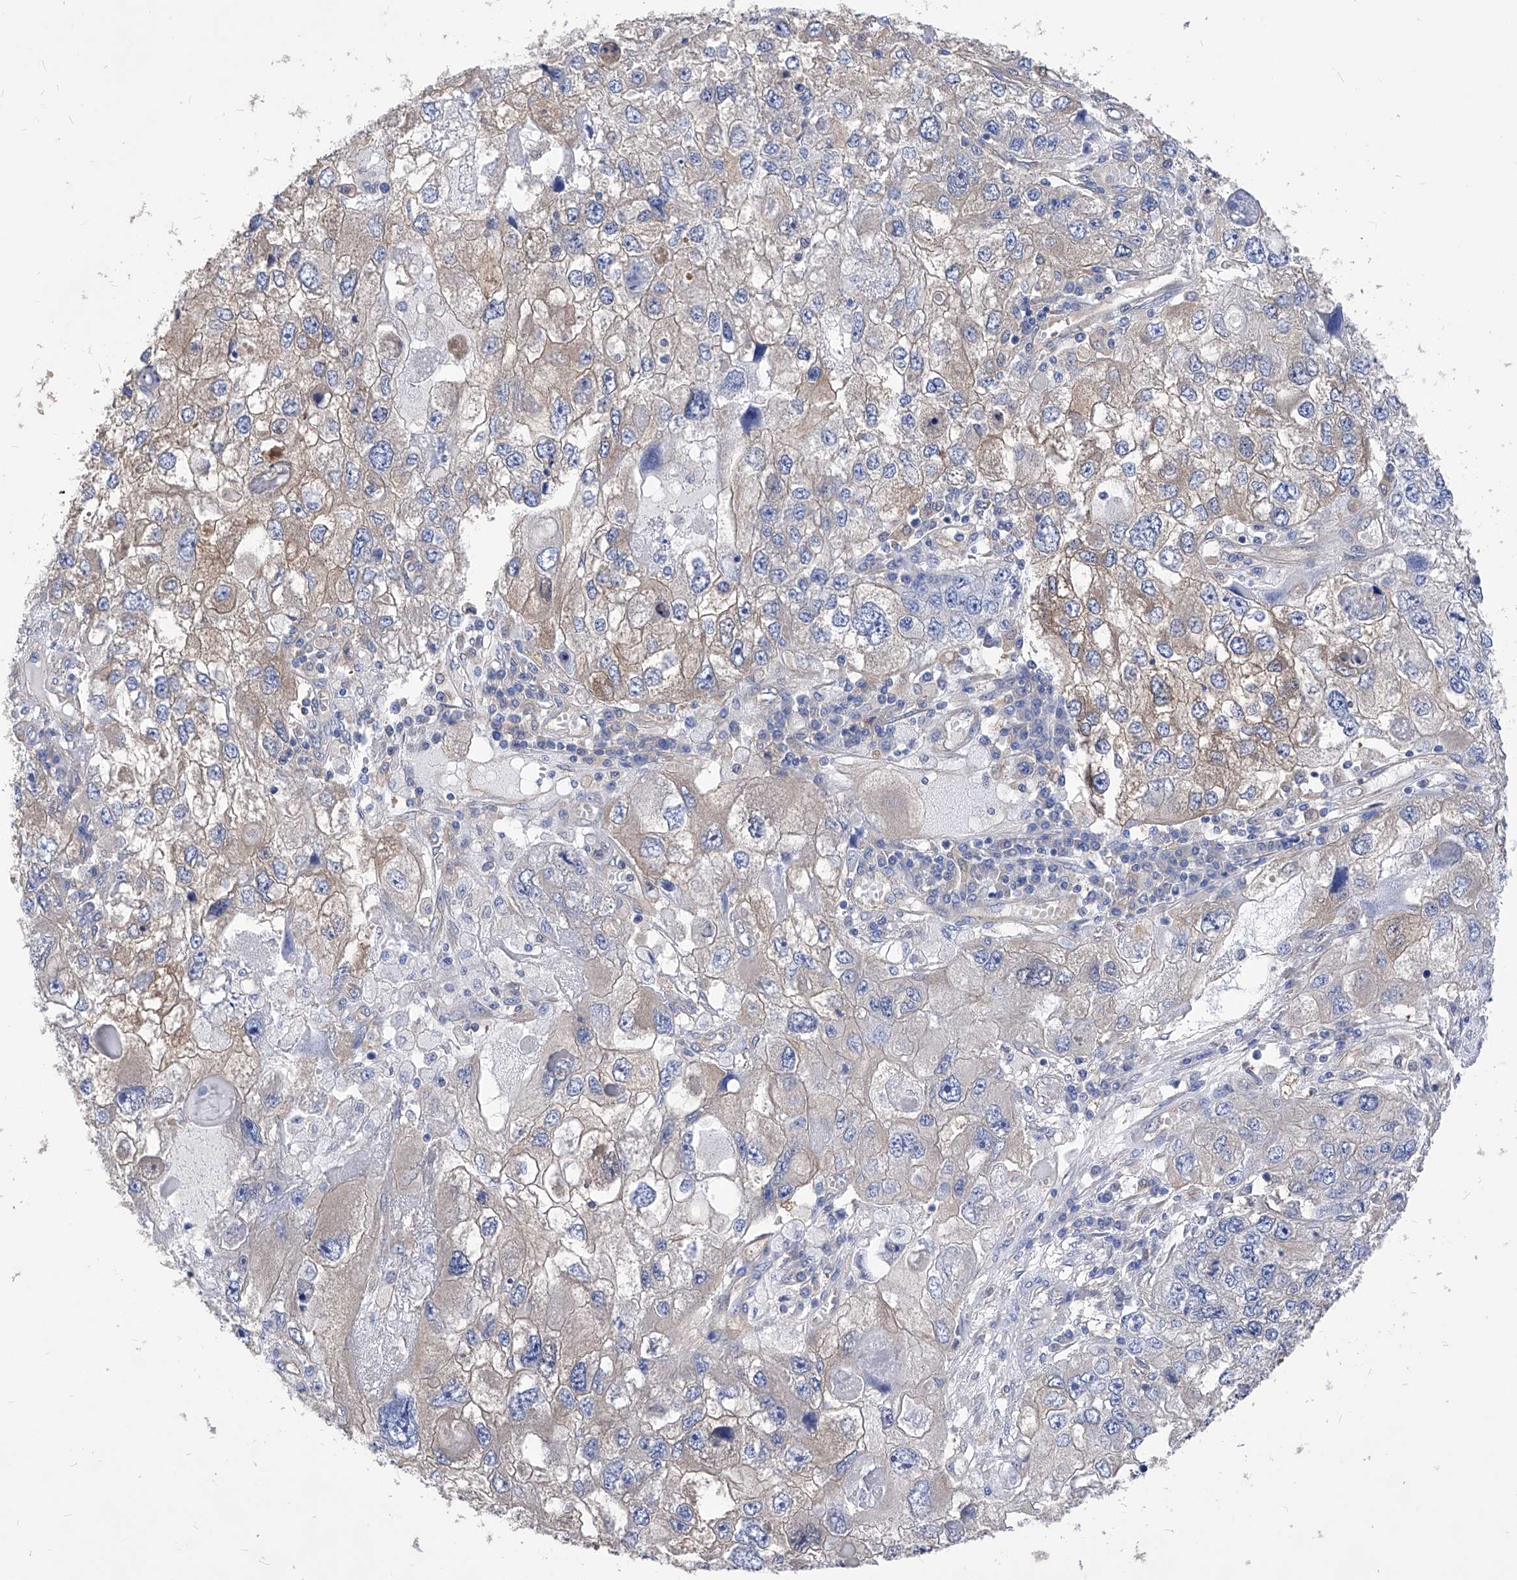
{"staining": {"intensity": "weak", "quantity": "25%-75%", "location": "cytoplasmic/membranous"}, "tissue": "endometrial cancer", "cell_type": "Tumor cells", "image_type": "cancer", "snomed": [{"axis": "morphology", "description": "Adenocarcinoma, NOS"}, {"axis": "topography", "description": "Endometrium"}], "caption": "An immunohistochemistry (IHC) histopathology image of tumor tissue is shown. Protein staining in brown labels weak cytoplasmic/membranous positivity in adenocarcinoma (endometrial) within tumor cells.", "gene": "XPNPEP1", "patient": {"sex": "female", "age": 49}}